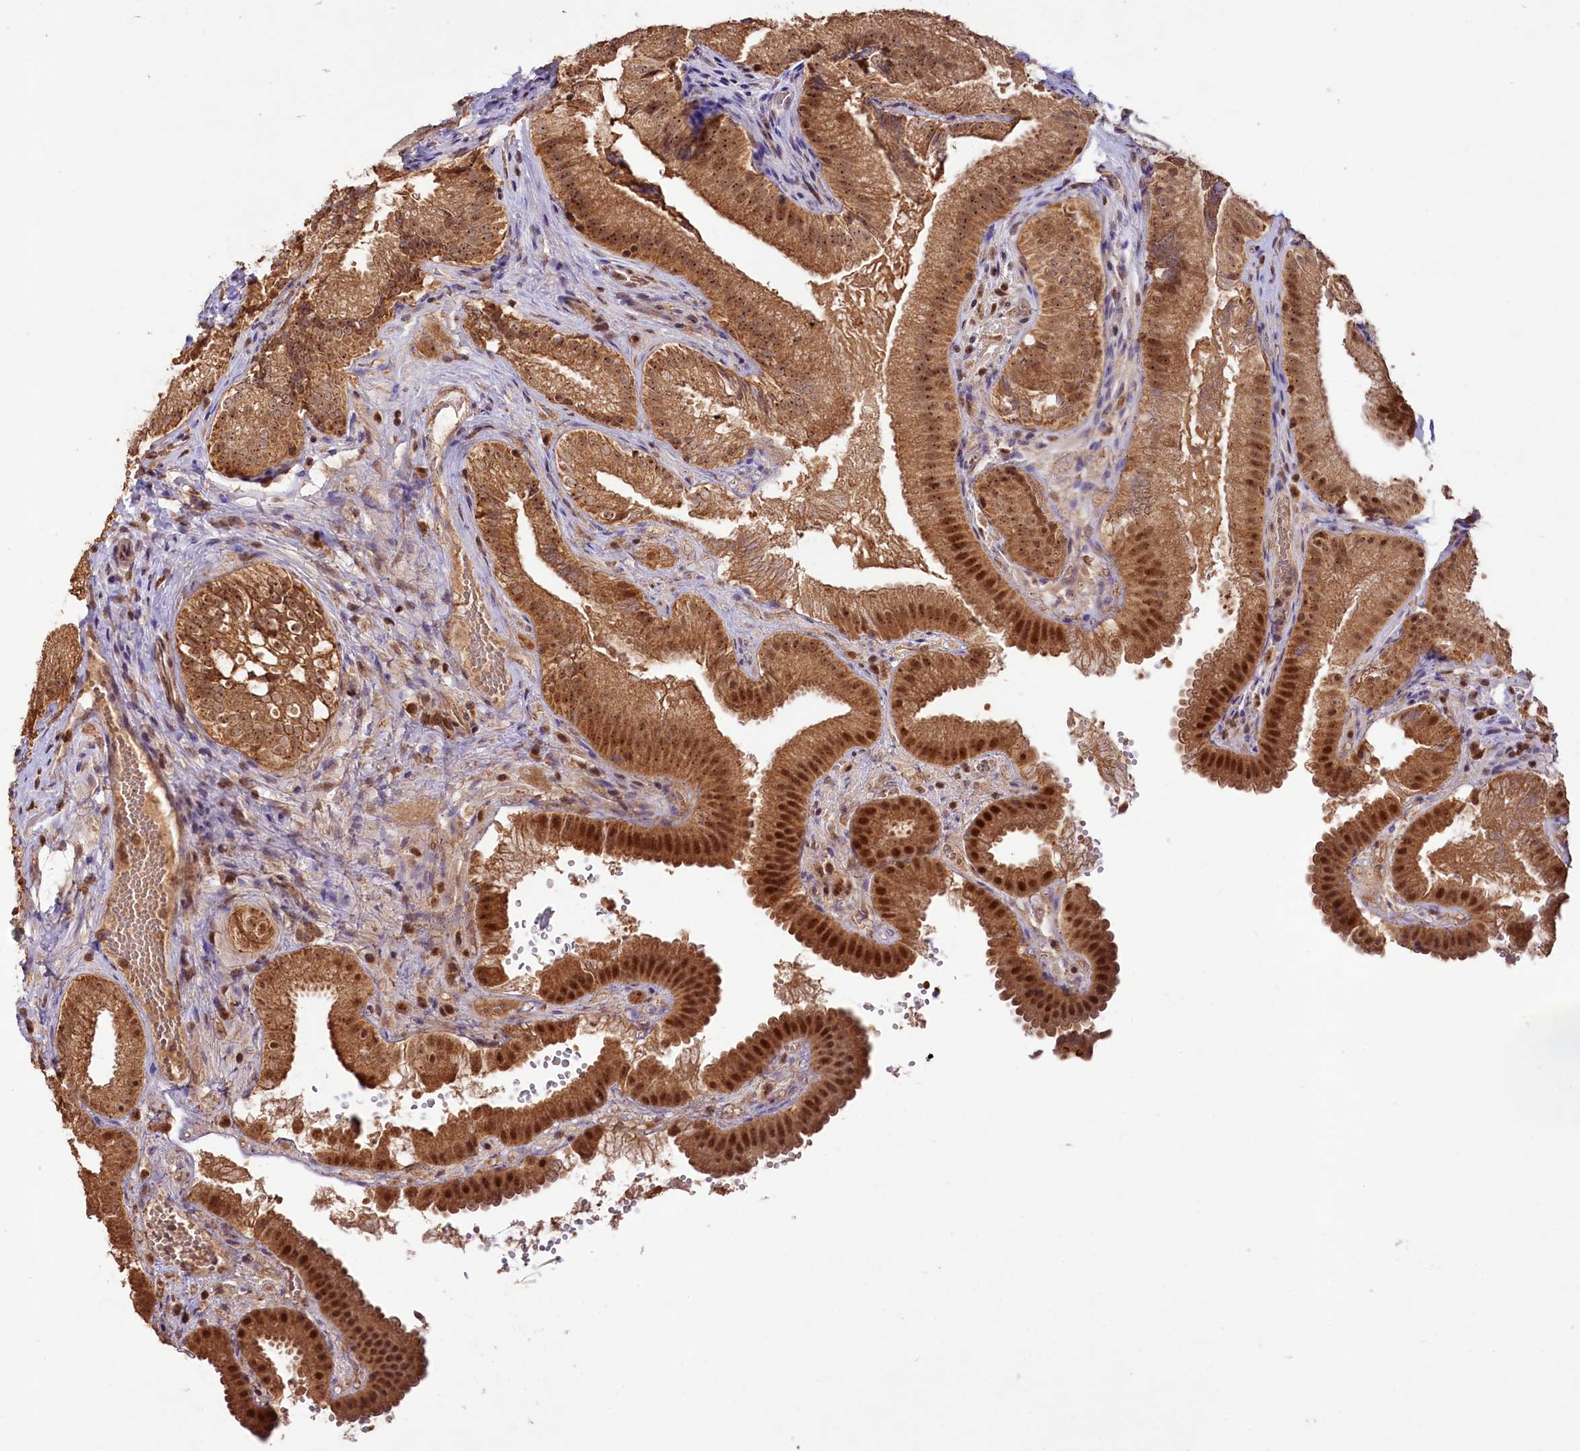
{"staining": {"intensity": "strong", "quantity": ">75%", "location": "cytoplasmic/membranous,nuclear"}, "tissue": "gallbladder", "cell_type": "Glandular cells", "image_type": "normal", "snomed": [{"axis": "morphology", "description": "Normal tissue, NOS"}, {"axis": "topography", "description": "Gallbladder"}], "caption": "Protein expression analysis of unremarkable human gallbladder reveals strong cytoplasmic/membranous,nuclear expression in about >75% of glandular cells. The staining was performed using DAB, with brown indicating positive protein expression. Nuclei are stained blue with hematoxylin.", "gene": "RRP8", "patient": {"sex": "female", "age": 30}}